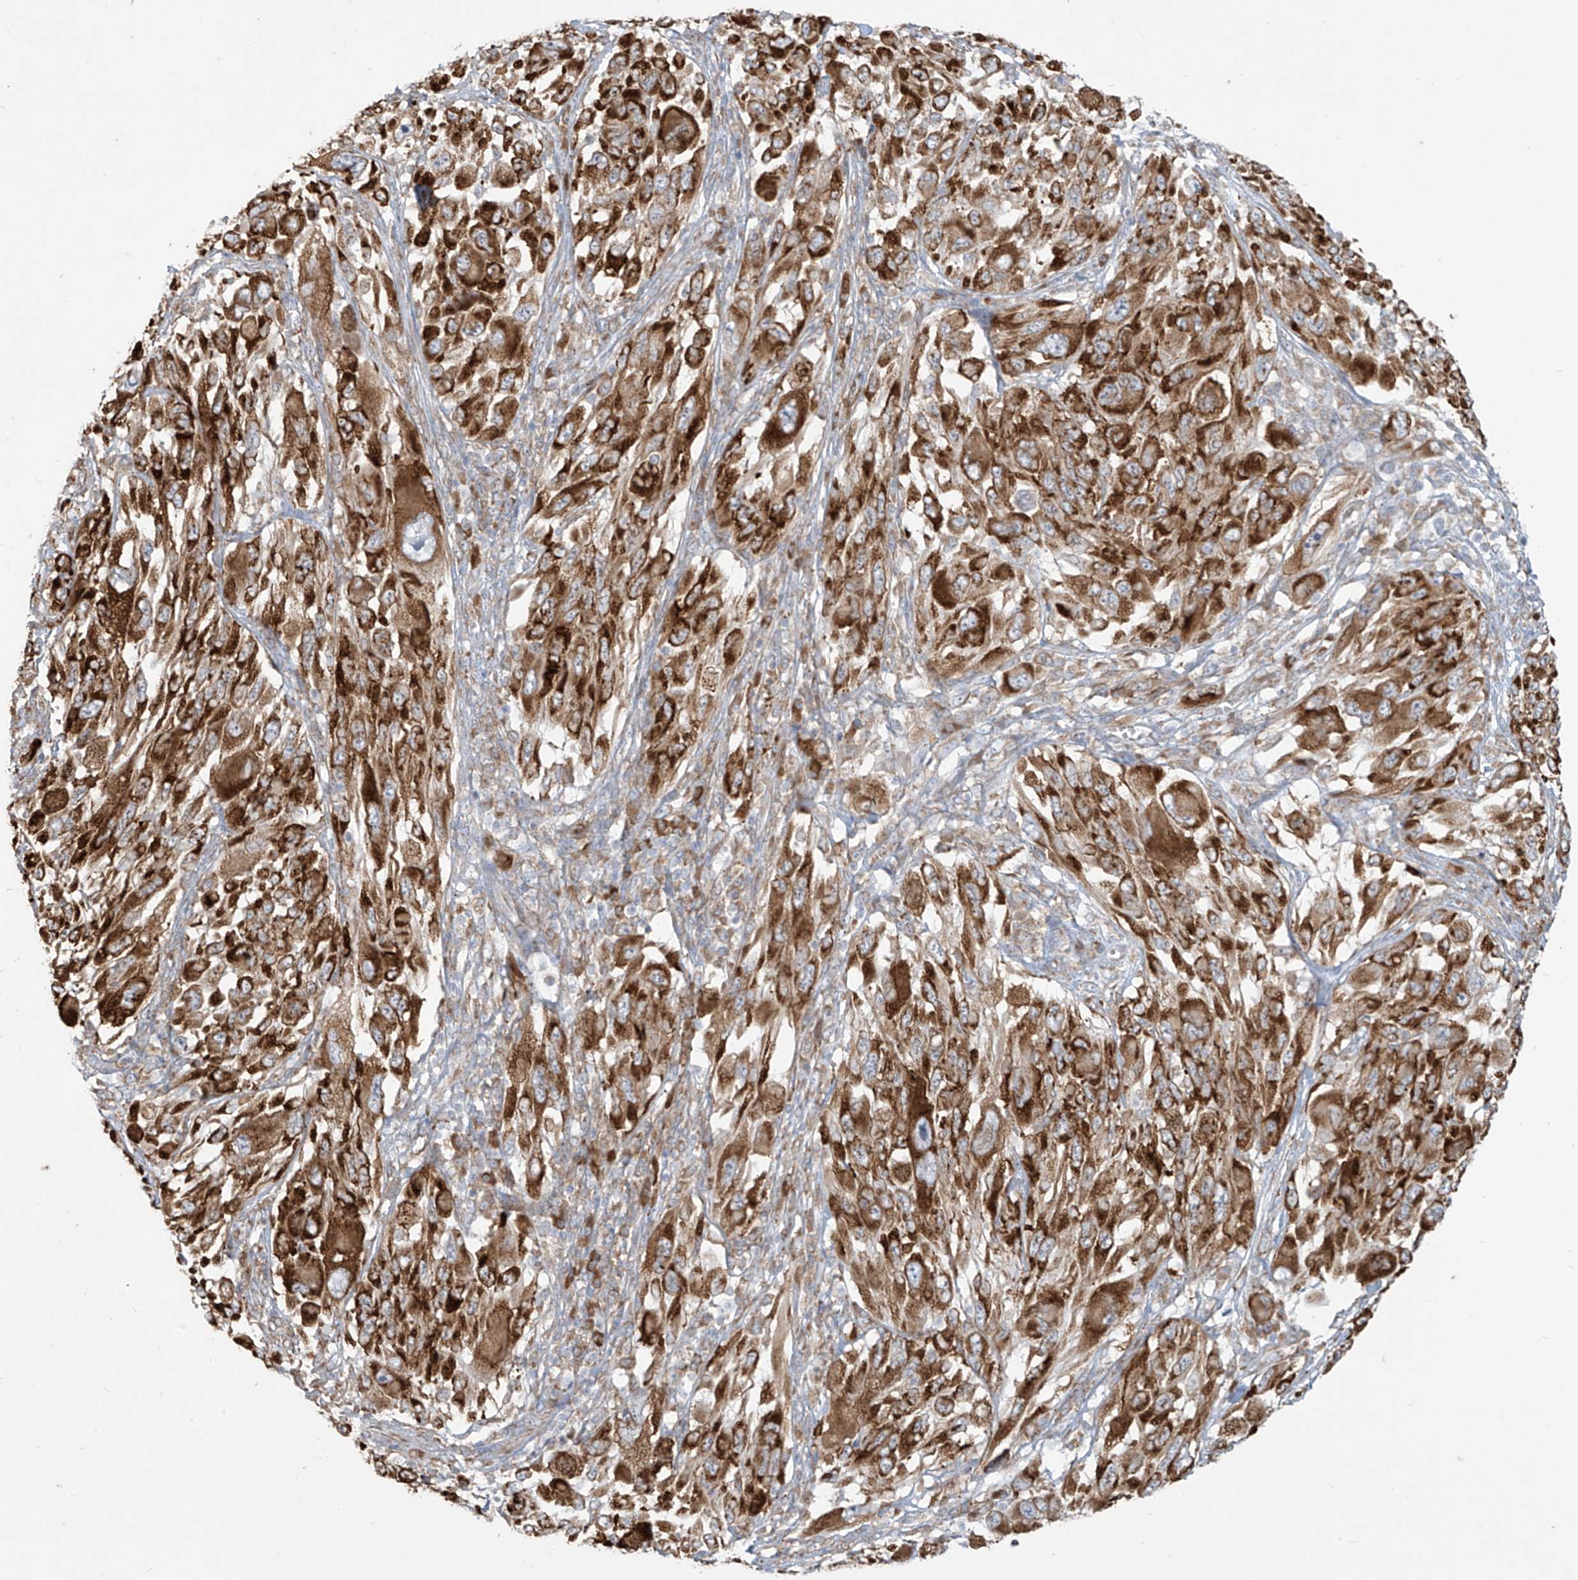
{"staining": {"intensity": "strong", "quantity": ">75%", "location": "cytoplasmic/membranous"}, "tissue": "melanoma", "cell_type": "Tumor cells", "image_type": "cancer", "snomed": [{"axis": "morphology", "description": "Malignant melanoma, NOS"}, {"axis": "topography", "description": "Skin"}], "caption": "Melanoma was stained to show a protein in brown. There is high levels of strong cytoplasmic/membranous staining in about >75% of tumor cells.", "gene": "KATNIP", "patient": {"sex": "female", "age": 91}}